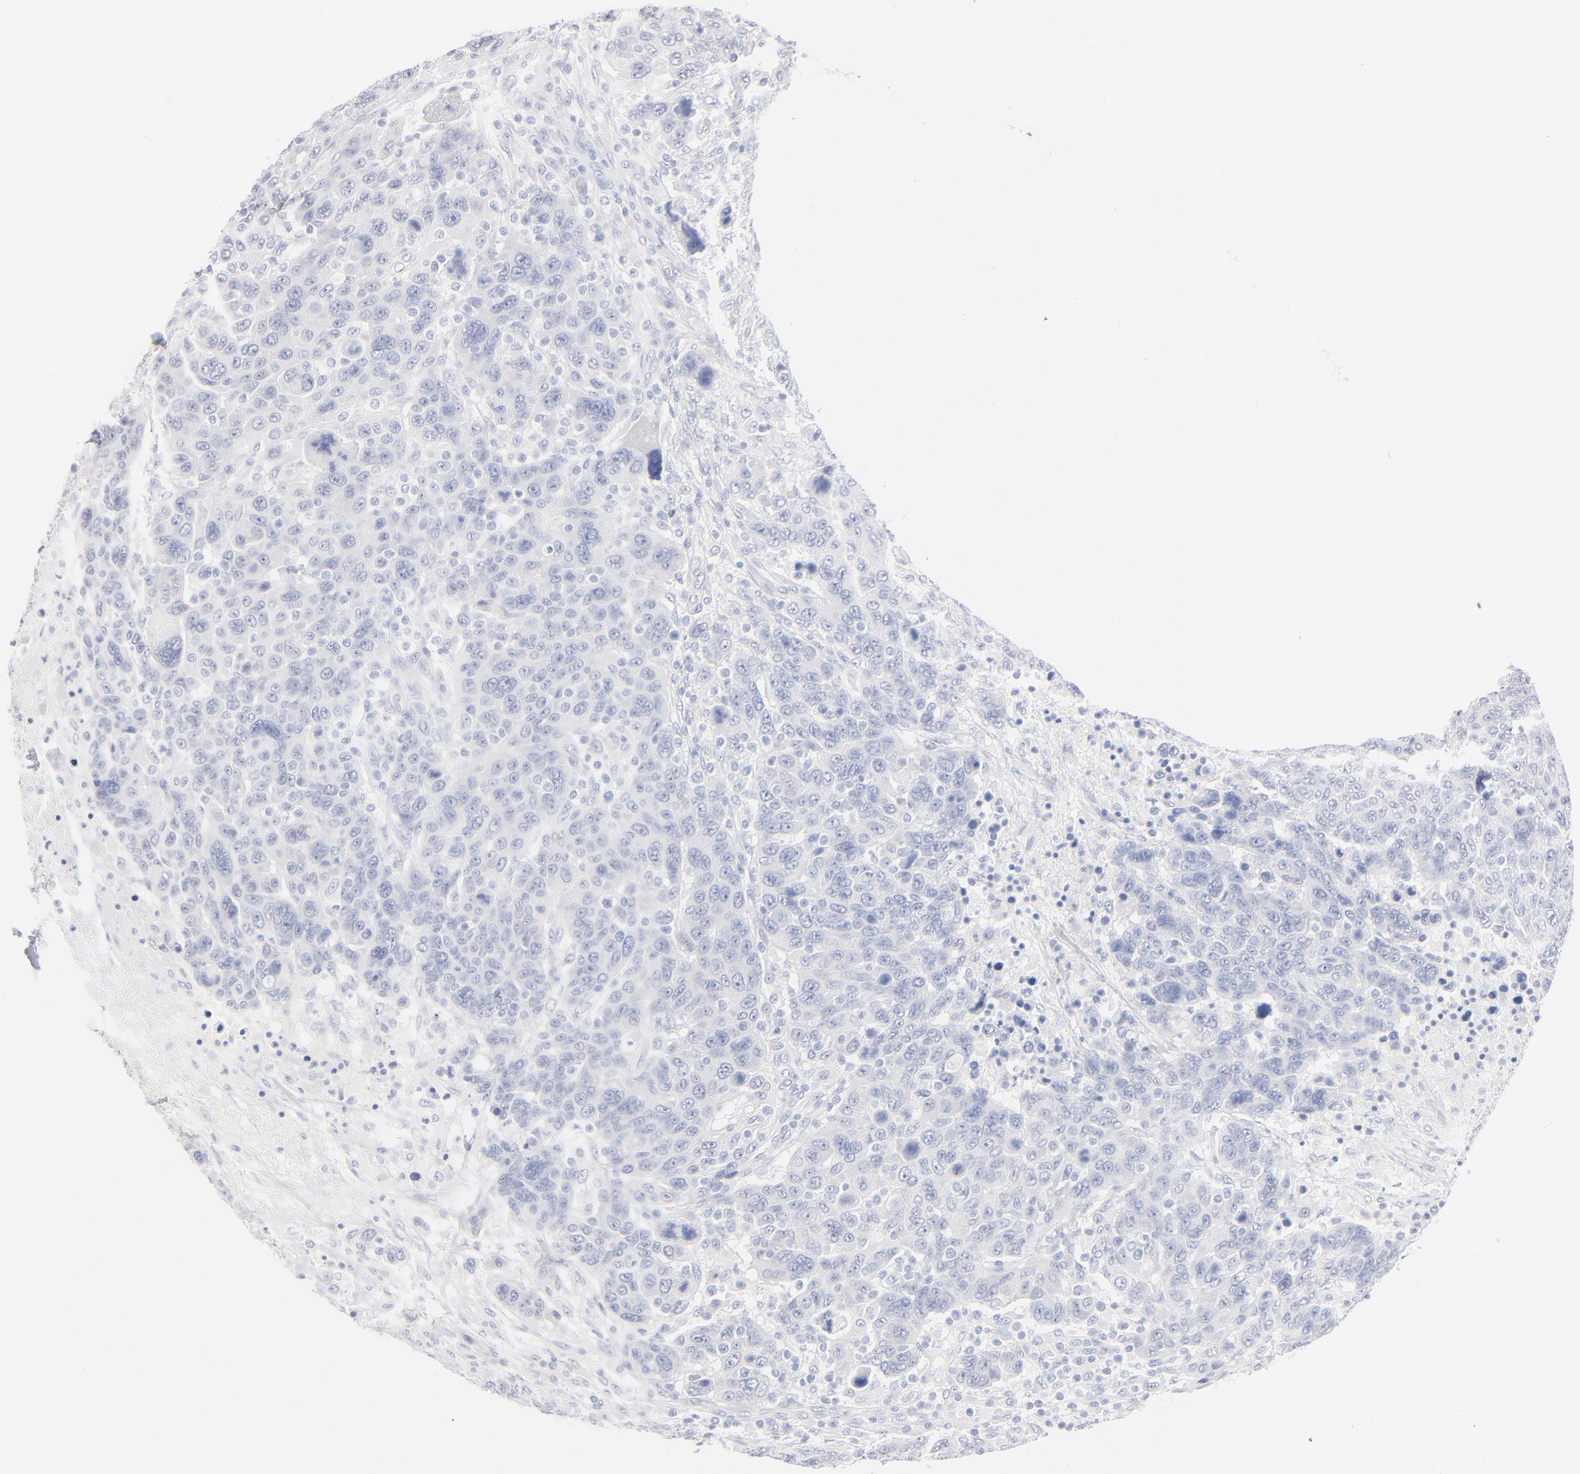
{"staining": {"intensity": "negative", "quantity": "none", "location": "none"}, "tissue": "breast cancer", "cell_type": "Tumor cells", "image_type": "cancer", "snomed": [{"axis": "morphology", "description": "Duct carcinoma"}, {"axis": "topography", "description": "Breast"}], "caption": "This photomicrograph is of breast invasive ductal carcinoma stained with immunohistochemistry (IHC) to label a protein in brown with the nuclei are counter-stained blue. There is no positivity in tumor cells.", "gene": "ONECUT1", "patient": {"sex": "female", "age": 37}}